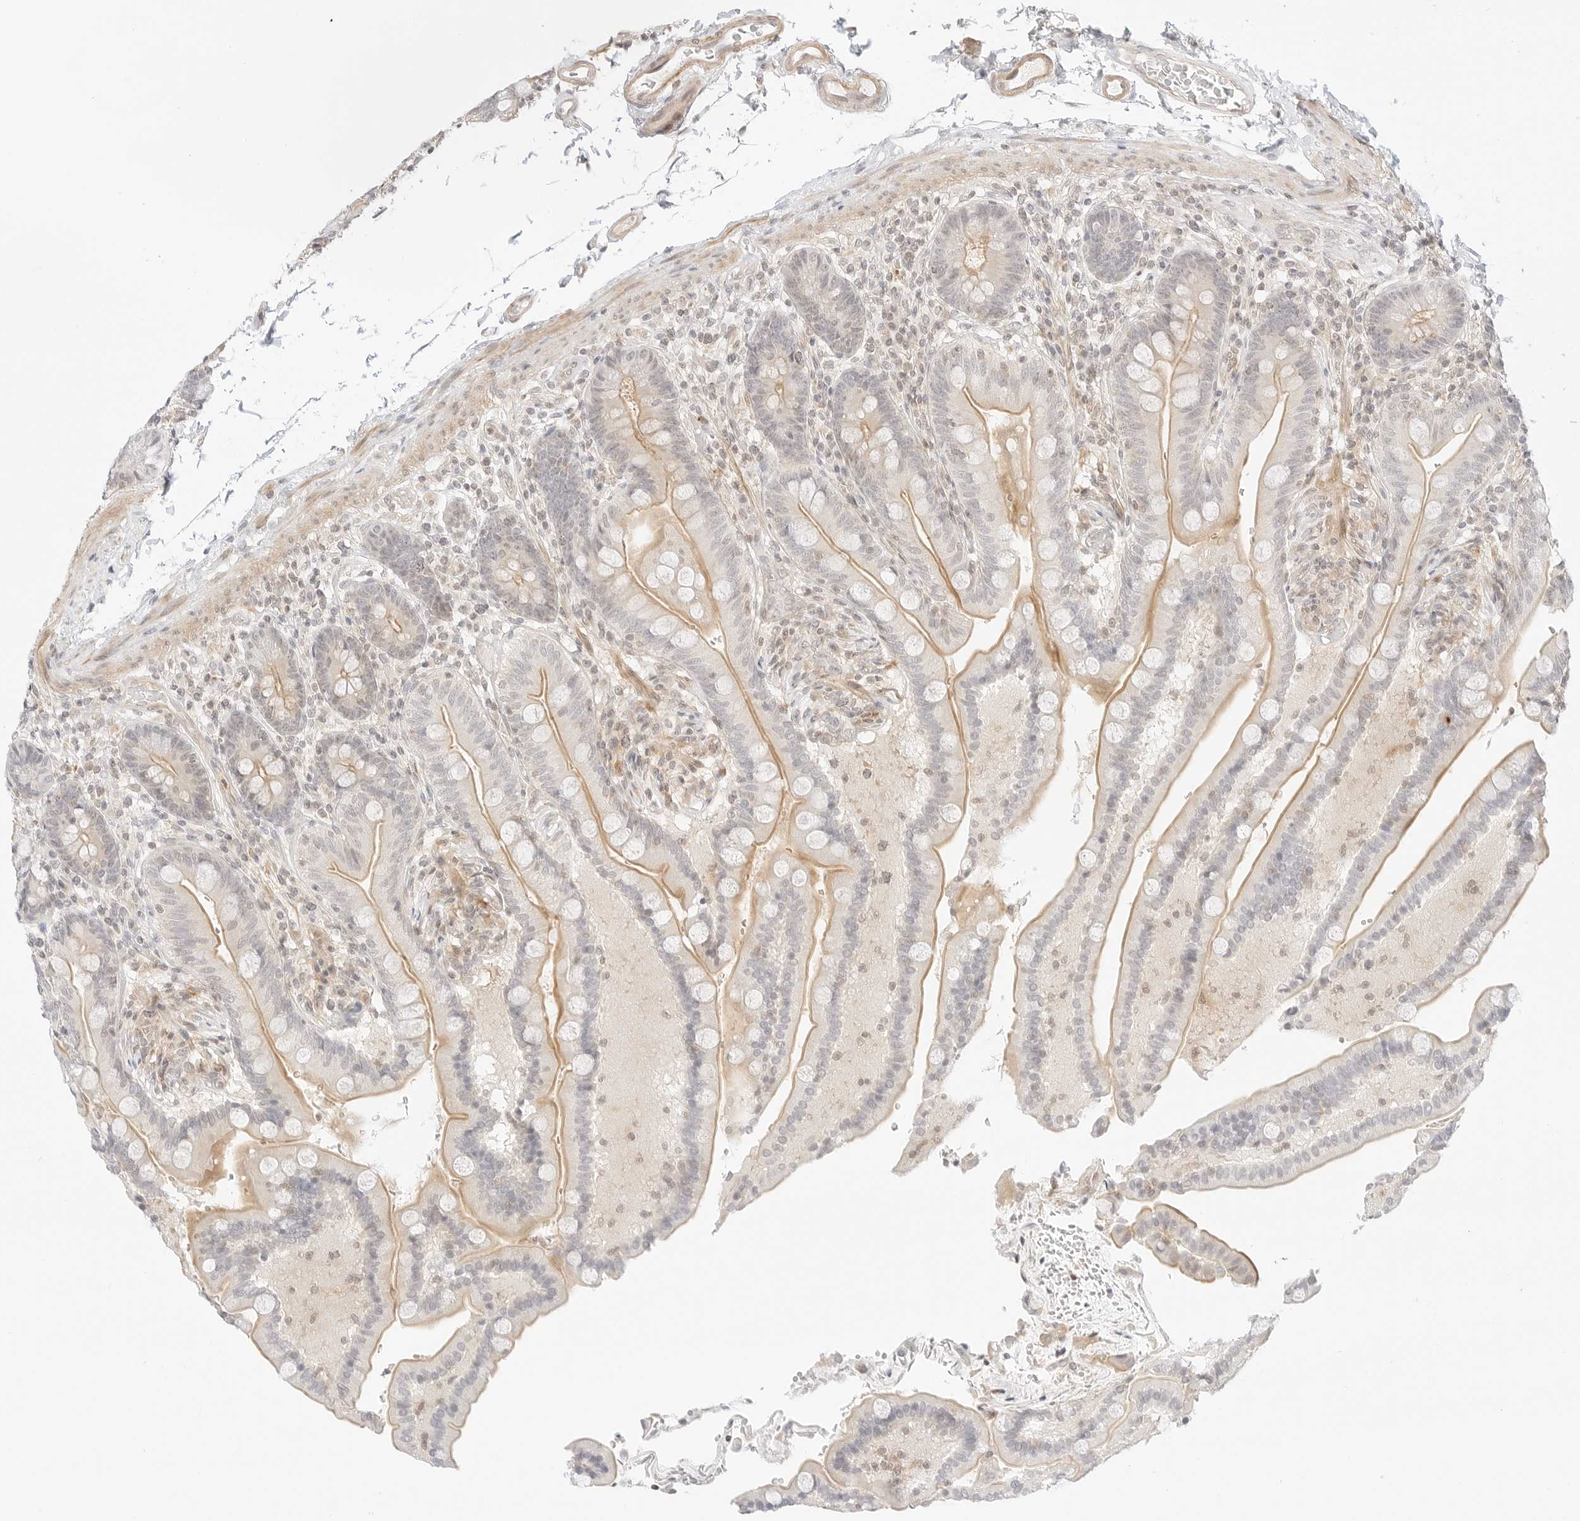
{"staining": {"intensity": "moderate", "quantity": ">75%", "location": "cytoplasmic/membranous"}, "tissue": "colon", "cell_type": "Endothelial cells", "image_type": "normal", "snomed": [{"axis": "morphology", "description": "Normal tissue, NOS"}, {"axis": "topography", "description": "Smooth muscle"}, {"axis": "topography", "description": "Colon"}], "caption": "Protein staining of unremarkable colon shows moderate cytoplasmic/membranous expression in approximately >75% of endothelial cells. (brown staining indicates protein expression, while blue staining denotes nuclei).", "gene": "GNAS", "patient": {"sex": "male", "age": 73}}